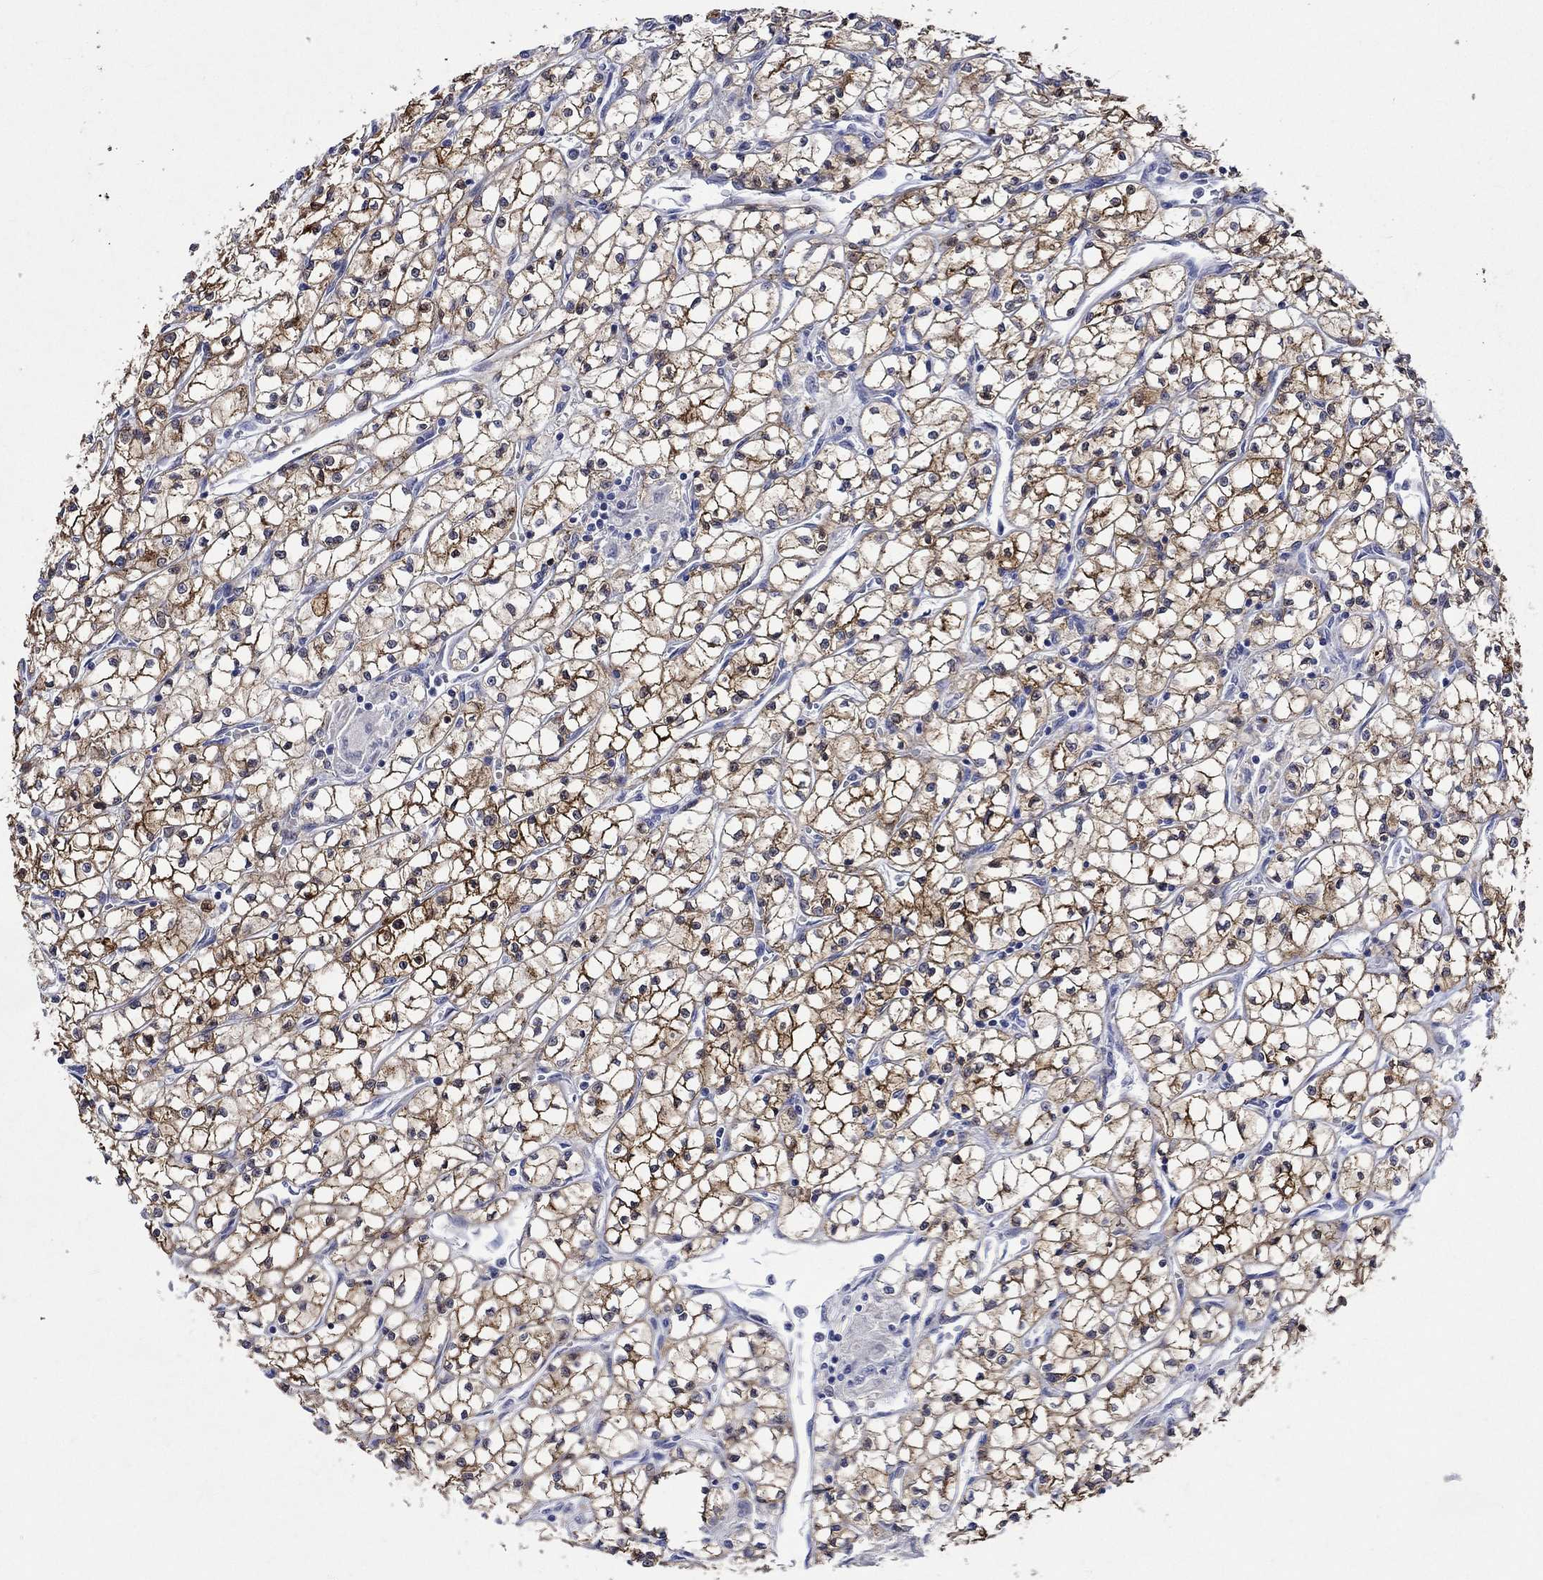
{"staining": {"intensity": "strong", "quantity": "25%-75%", "location": "cytoplasmic/membranous"}, "tissue": "renal cancer", "cell_type": "Tumor cells", "image_type": "cancer", "snomed": [{"axis": "morphology", "description": "Adenocarcinoma, NOS"}, {"axis": "topography", "description": "Kidney"}], "caption": "Brown immunohistochemical staining in renal cancer (adenocarcinoma) shows strong cytoplasmic/membranous staining in about 25%-75% of tumor cells.", "gene": "CRYAB", "patient": {"sex": "female", "age": 64}}